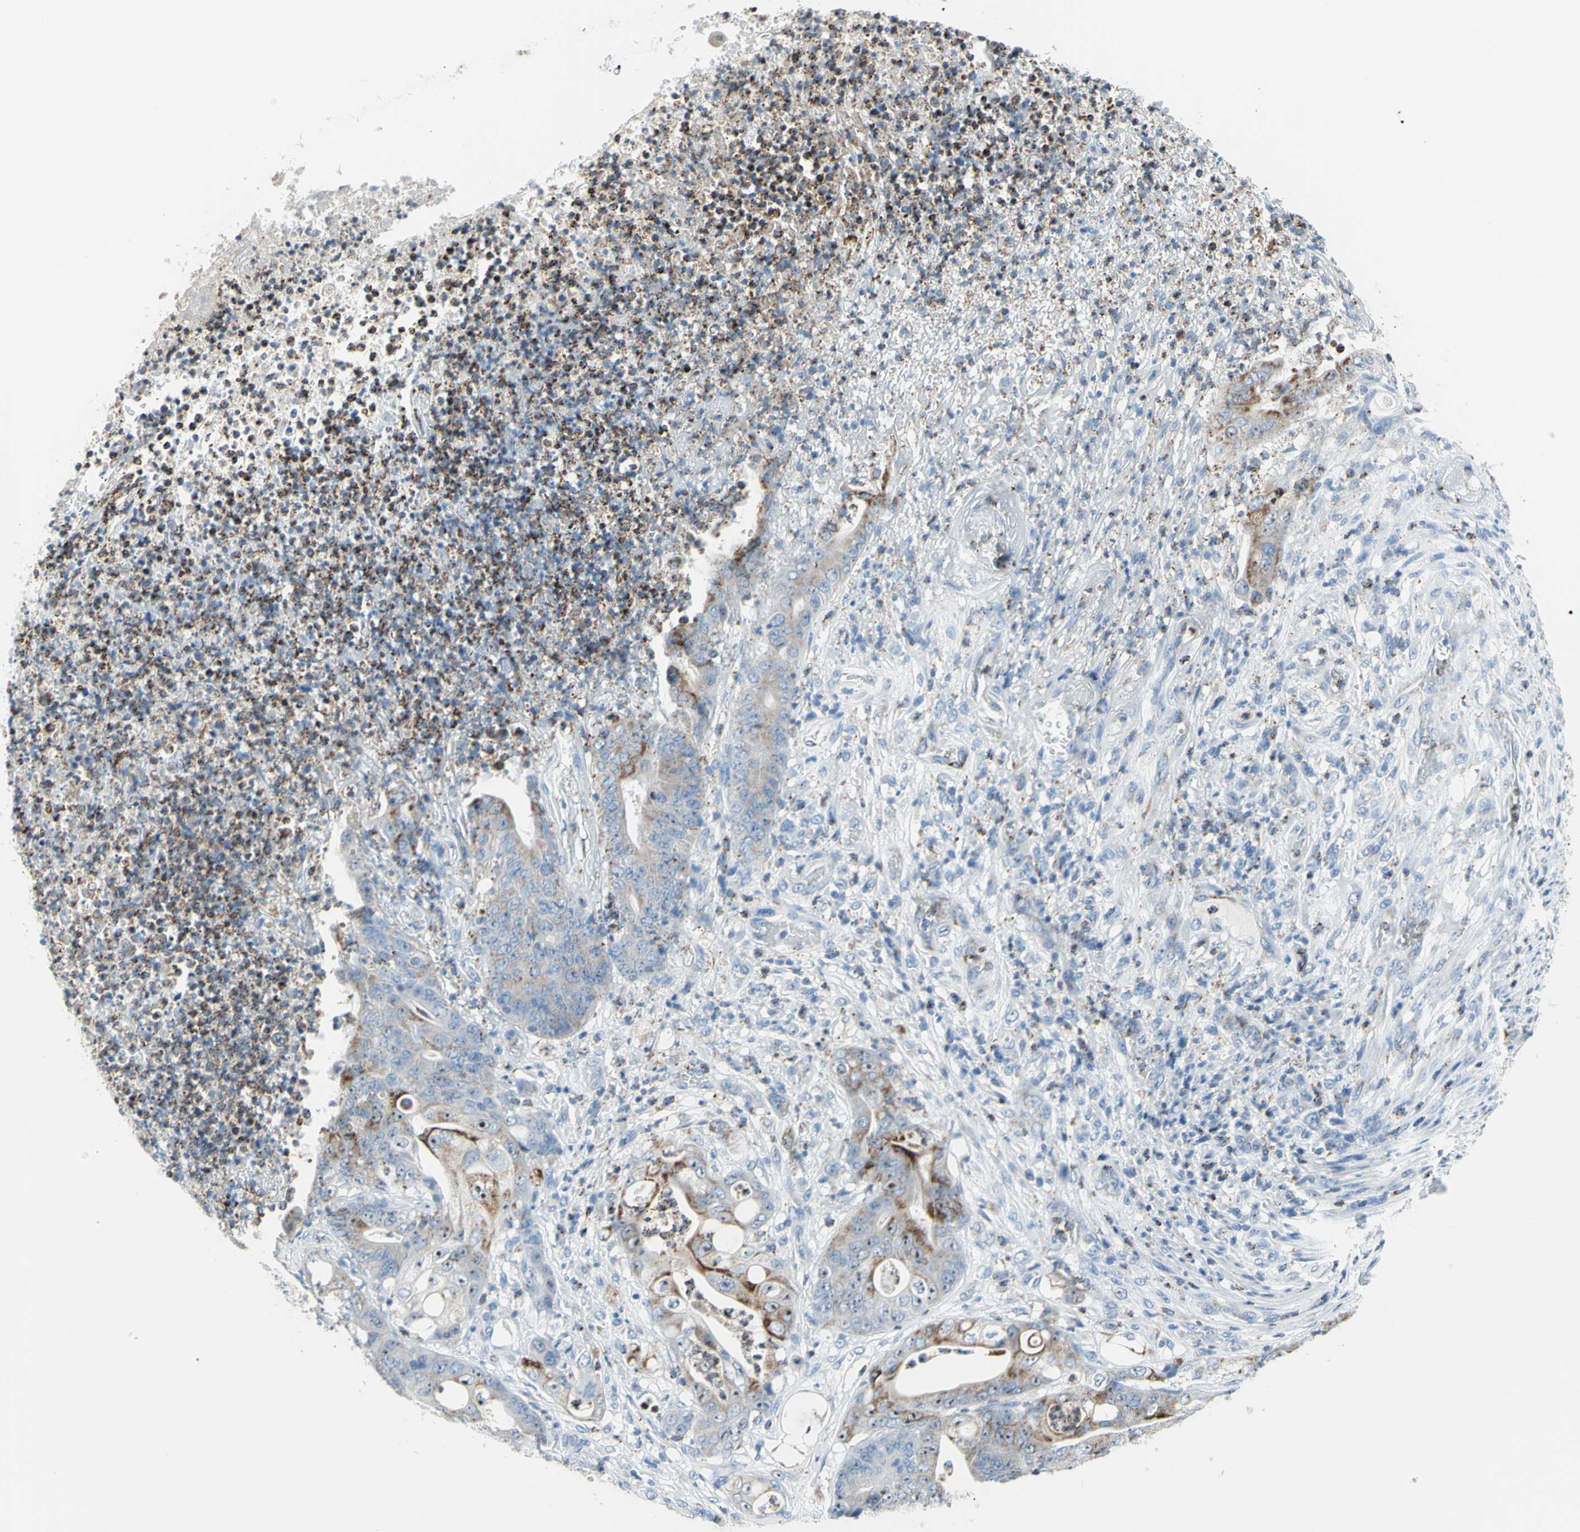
{"staining": {"intensity": "moderate", "quantity": "<25%", "location": "cytoplasmic/membranous,nuclear"}, "tissue": "stomach cancer", "cell_type": "Tumor cells", "image_type": "cancer", "snomed": [{"axis": "morphology", "description": "Adenocarcinoma, NOS"}, {"axis": "topography", "description": "Stomach"}], "caption": "Moderate cytoplasmic/membranous and nuclear protein positivity is present in about <25% of tumor cells in adenocarcinoma (stomach). (Stains: DAB in brown, nuclei in blue, Microscopy: brightfield microscopy at high magnification).", "gene": "CYSLTR1", "patient": {"sex": "female", "age": 73}}